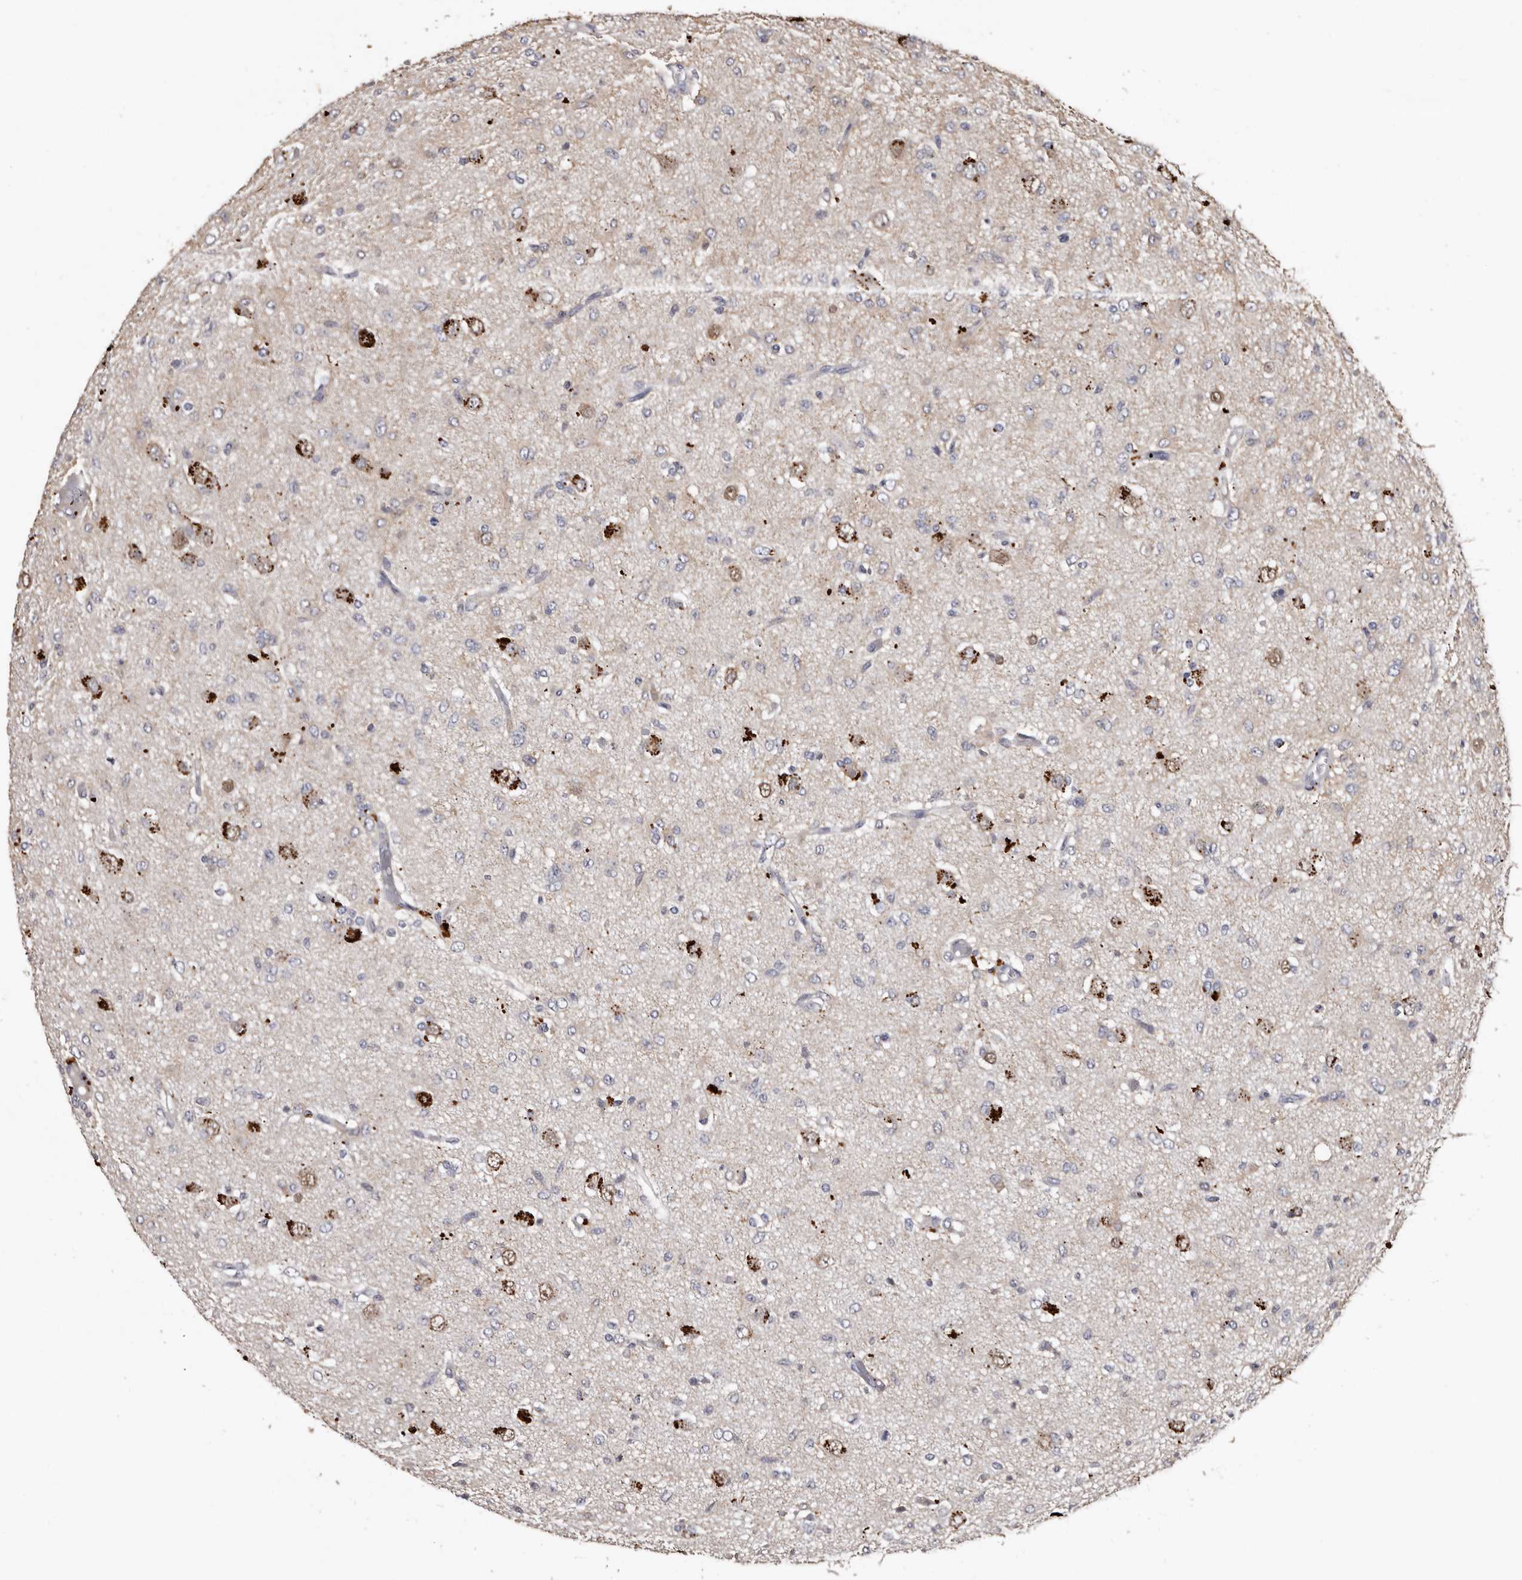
{"staining": {"intensity": "negative", "quantity": "none", "location": "none"}, "tissue": "glioma", "cell_type": "Tumor cells", "image_type": "cancer", "snomed": [{"axis": "morphology", "description": "Glioma, malignant, High grade"}, {"axis": "topography", "description": "Brain"}], "caption": "Photomicrograph shows no significant protein staining in tumor cells of glioma.", "gene": "SLC10A4", "patient": {"sex": "female", "age": 59}}